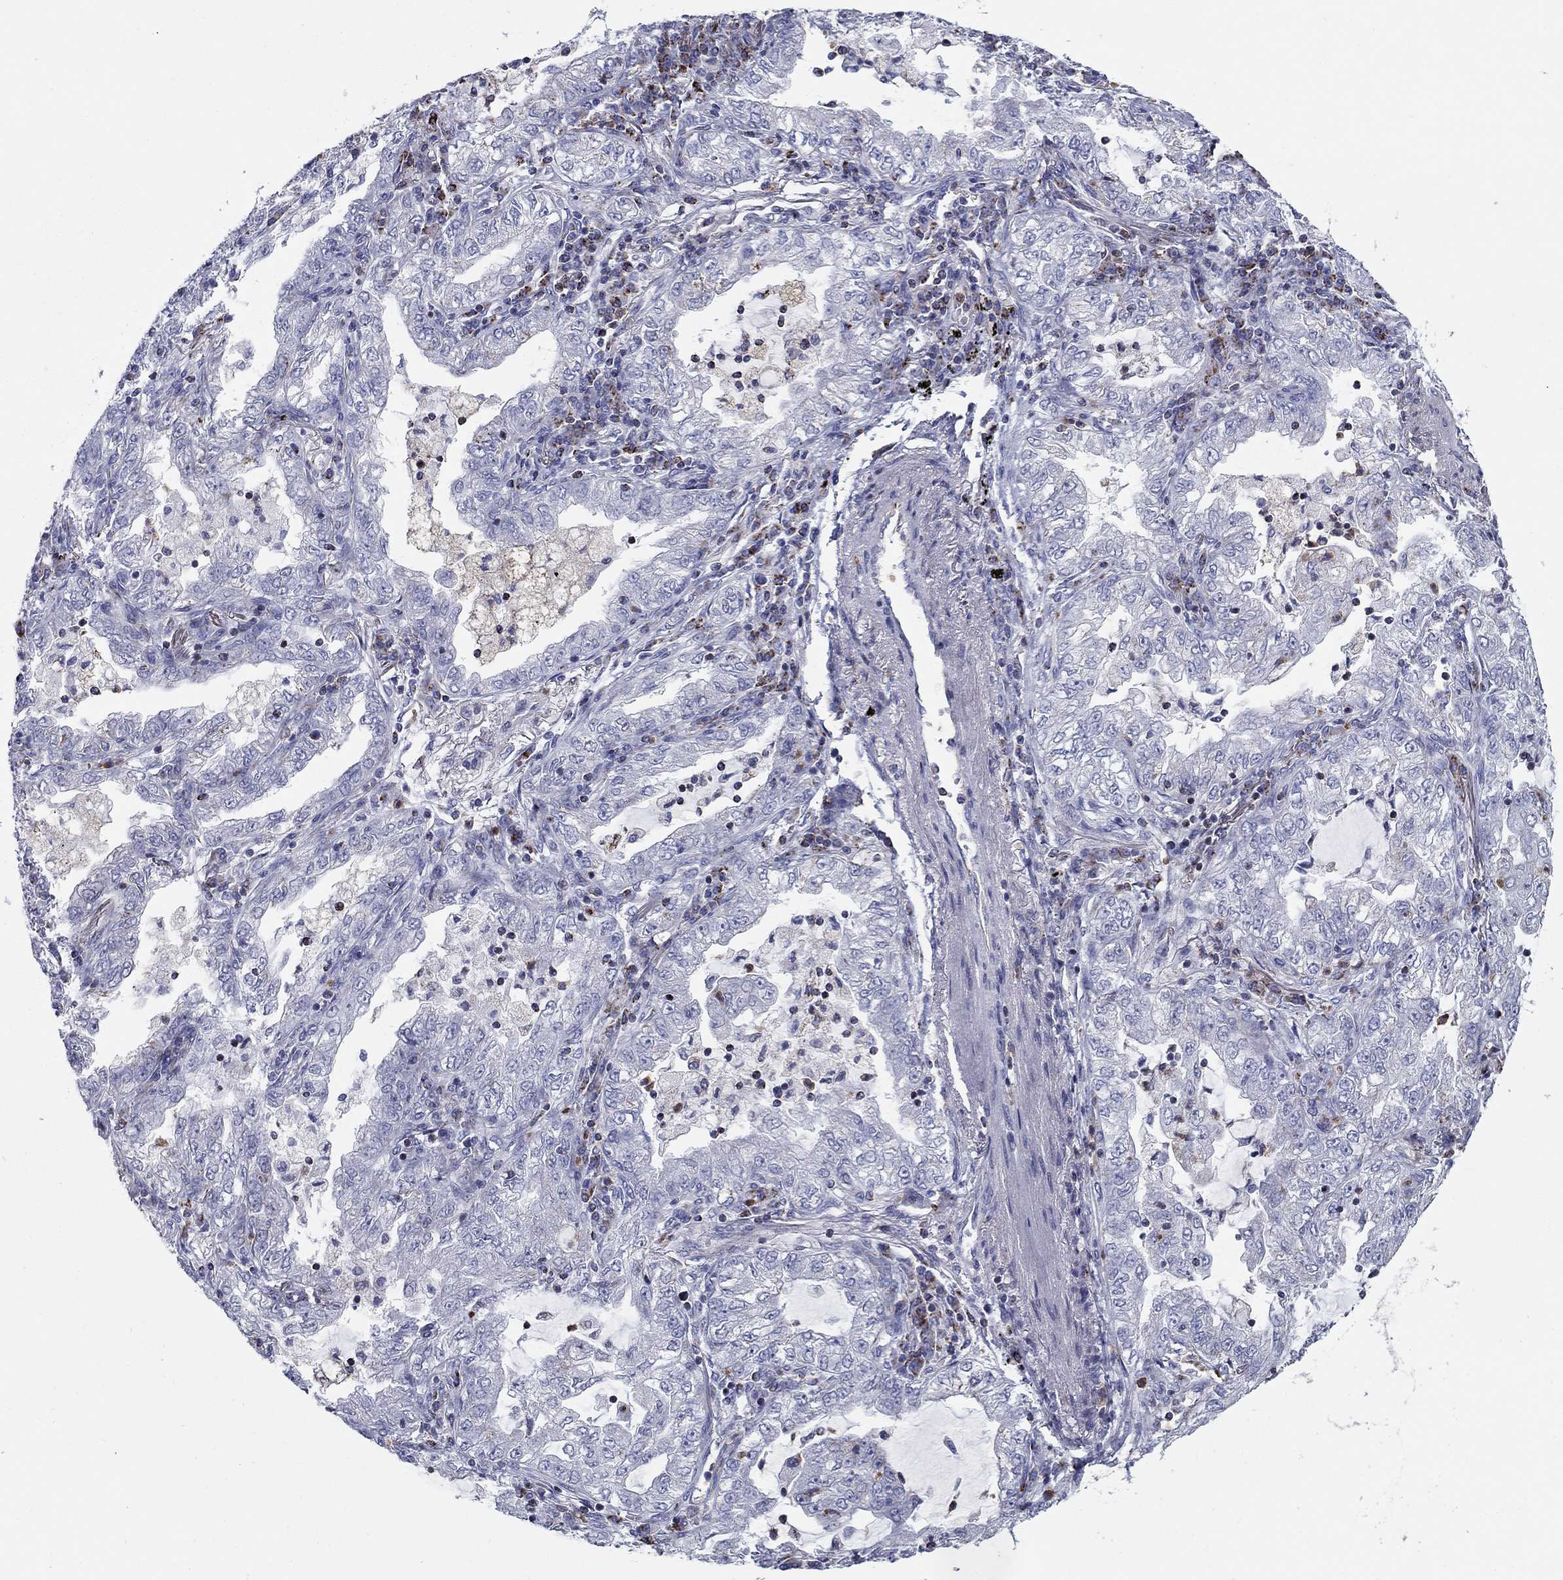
{"staining": {"intensity": "negative", "quantity": "none", "location": "none"}, "tissue": "lung cancer", "cell_type": "Tumor cells", "image_type": "cancer", "snomed": [{"axis": "morphology", "description": "Adenocarcinoma, NOS"}, {"axis": "topography", "description": "Lung"}], "caption": "This is an immunohistochemistry (IHC) micrograph of lung cancer. There is no expression in tumor cells.", "gene": "NDUFA4L2", "patient": {"sex": "female", "age": 73}}